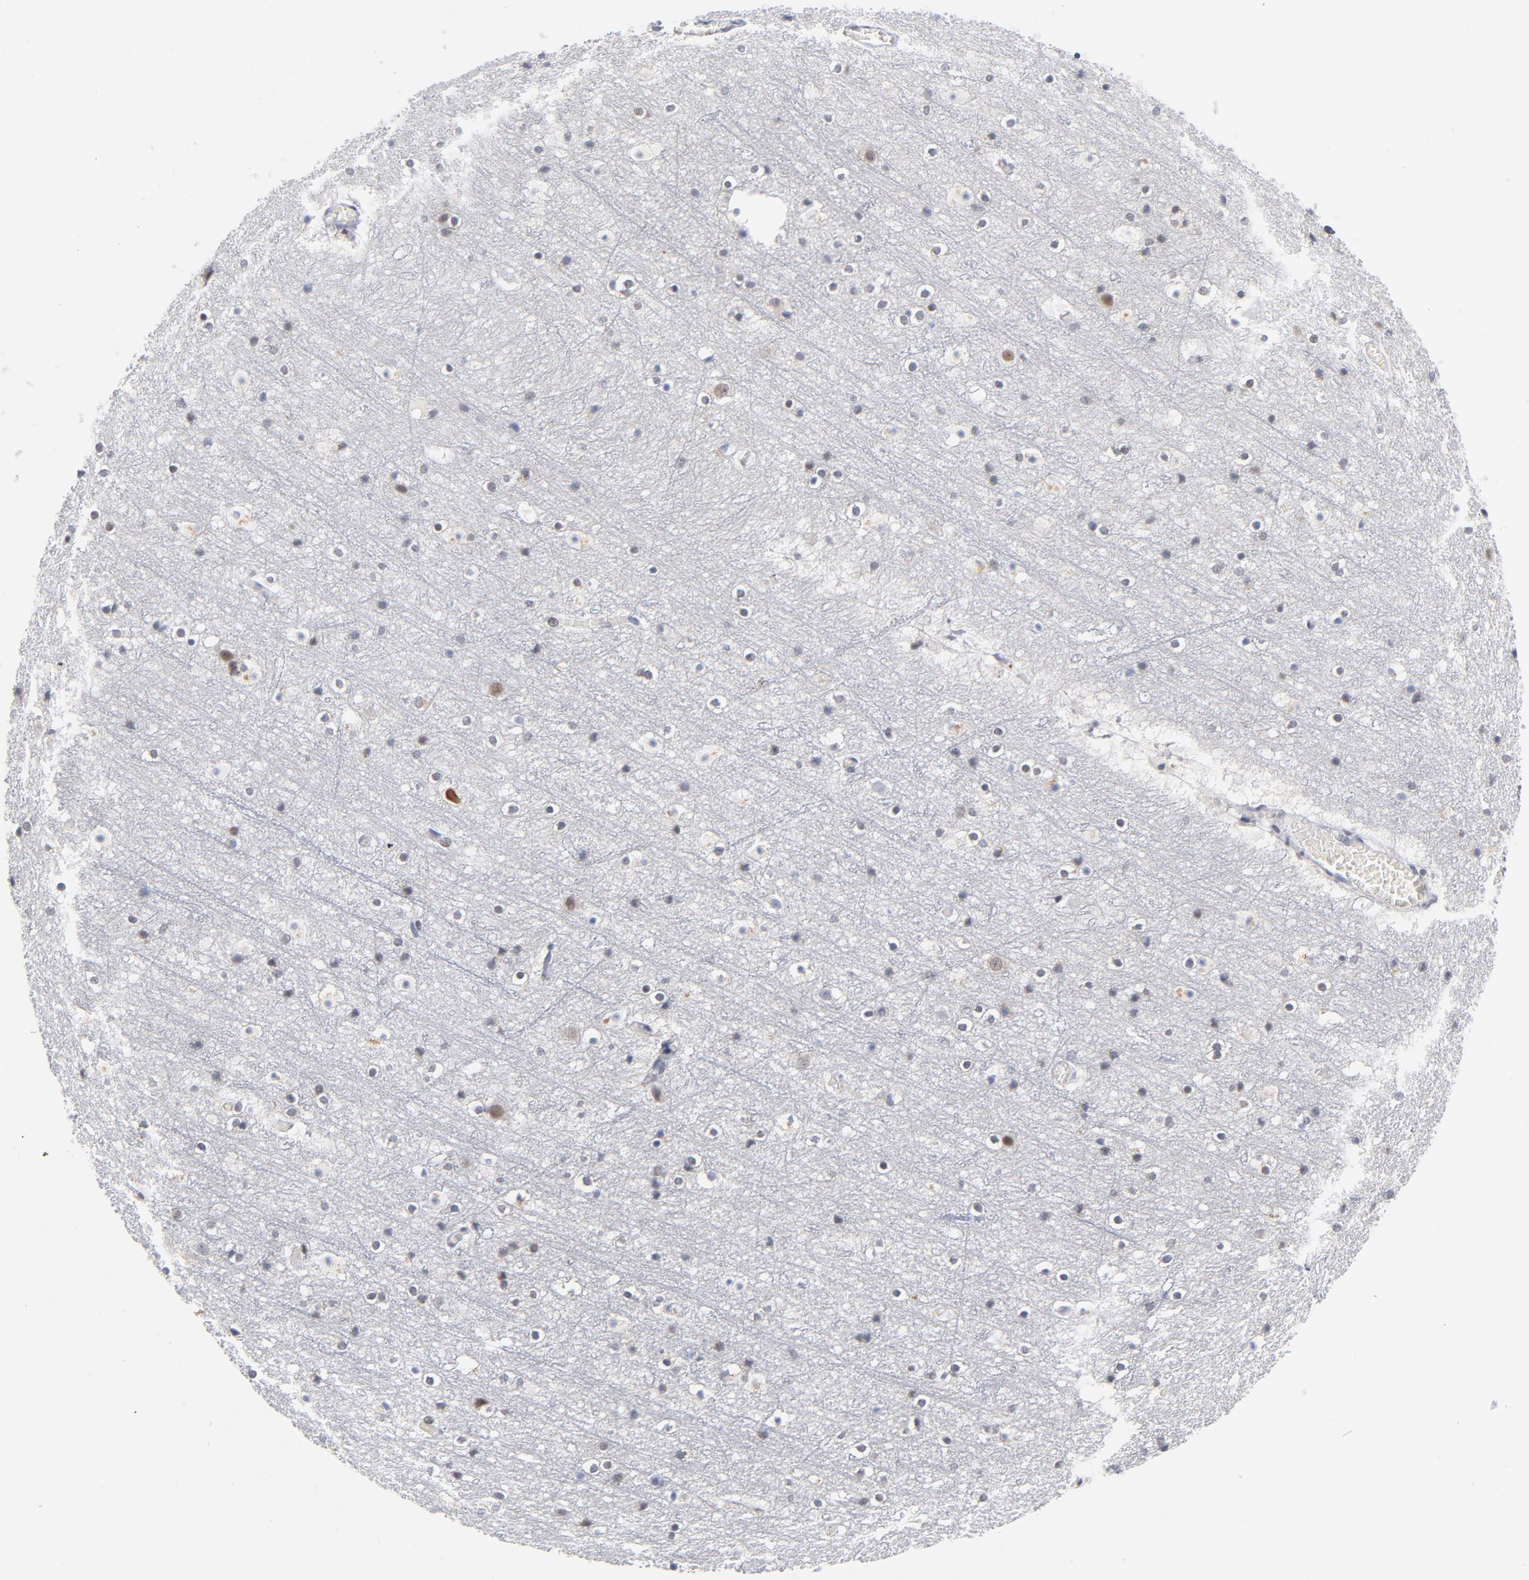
{"staining": {"intensity": "negative", "quantity": "none", "location": "none"}, "tissue": "cerebral cortex", "cell_type": "Endothelial cells", "image_type": "normal", "snomed": [{"axis": "morphology", "description": "Normal tissue, NOS"}, {"axis": "topography", "description": "Cerebral cortex"}], "caption": "Histopathology image shows no significant protein positivity in endothelial cells of normal cerebral cortex.", "gene": "BAP1", "patient": {"sex": "male", "age": 45}}